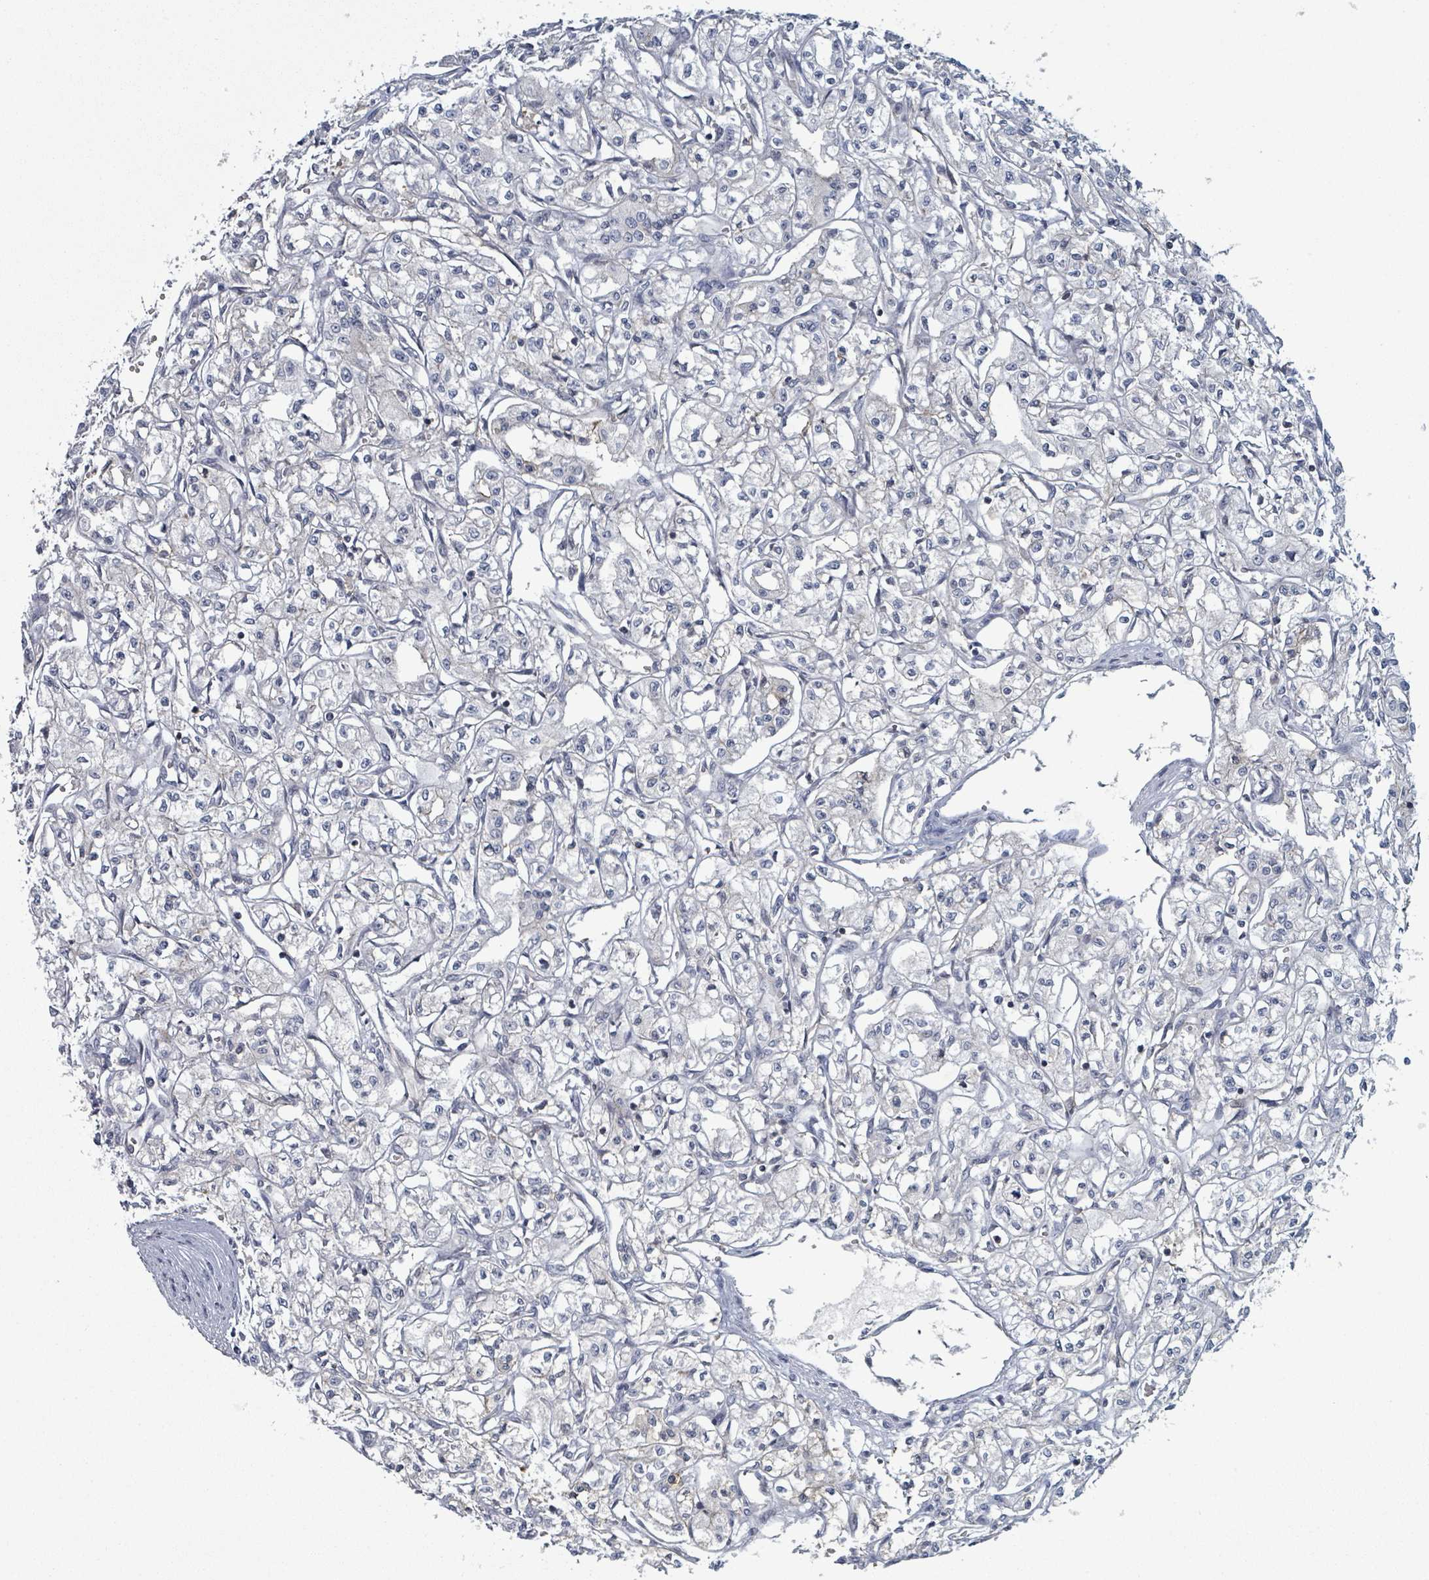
{"staining": {"intensity": "negative", "quantity": "none", "location": "none"}, "tissue": "renal cancer", "cell_type": "Tumor cells", "image_type": "cancer", "snomed": [{"axis": "morphology", "description": "Adenocarcinoma, NOS"}, {"axis": "topography", "description": "Kidney"}], "caption": "Immunohistochemistry (IHC) image of human renal adenocarcinoma stained for a protein (brown), which demonstrates no expression in tumor cells.", "gene": "TNFRSF14", "patient": {"sex": "male", "age": 56}}